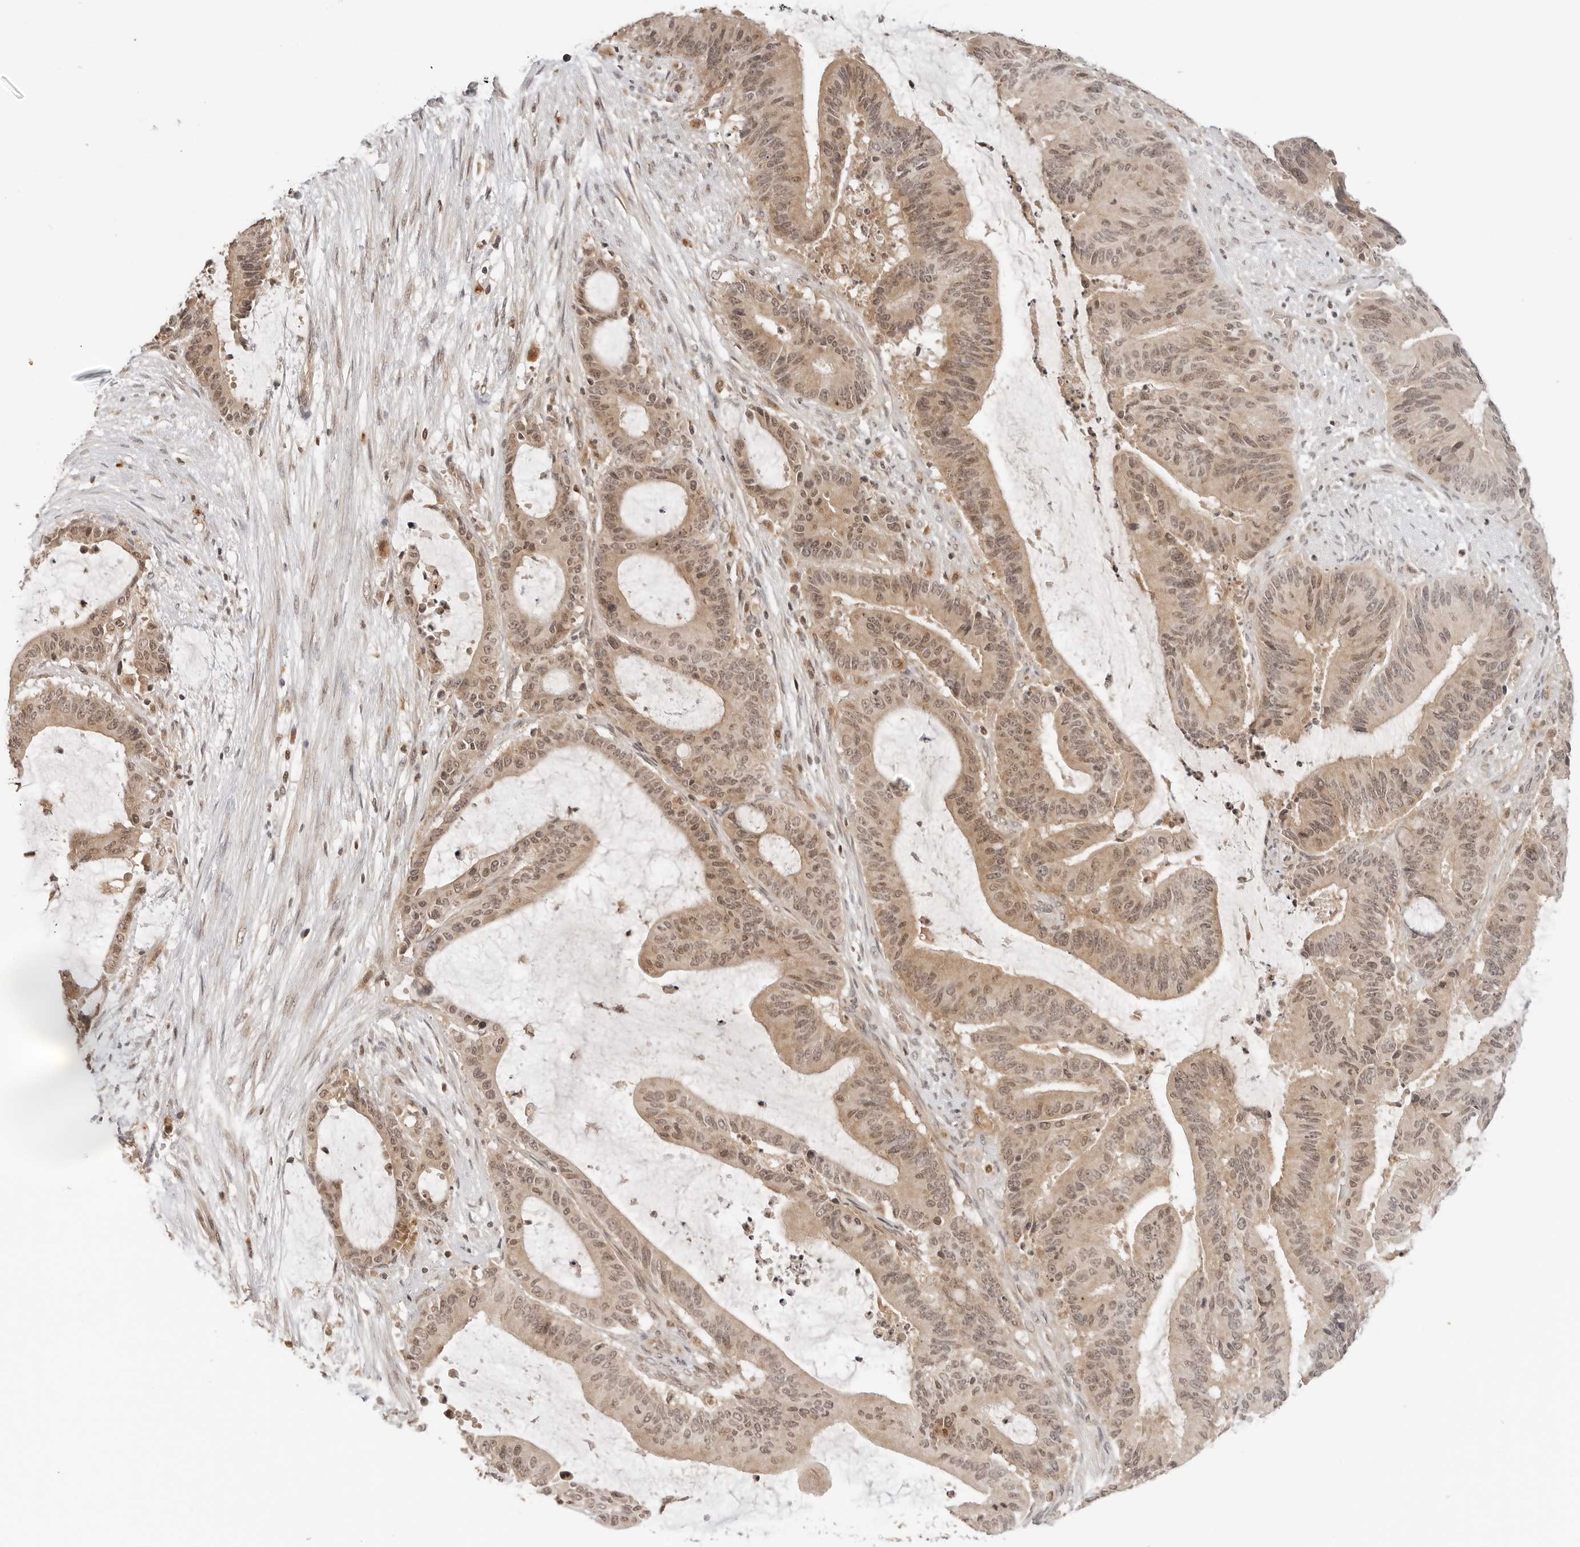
{"staining": {"intensity": "moderate", "quantity": ">75%", "location": "cytoplasmic/membranous,nuclear"}, "tissue": "liver cancer", "cell_type": "Tumor cells", "image_type": "cancer", "snomed": [{"axis": "morphology", "description": "Normal tissue, NOS"}, {"axis": "morphology", "description": "Cholangiocarcinoma"}, {"axis": "topography", "description": "Liver"}, {"axis": "topography", "description": "Peripheral nerve tissue"}], "caption": "The histopathology image shows a brown stain indicating the presence of a protein in the cytoplasmic/membranous and nuclear of tumor cells in cholangiocarcinoma (liver). The protein of interest is stained brown, and the nuclei are stained in blue (DAB IHC with brightfield microscopy, high magnification).", "gene": "GPR34", "patient": {"sex": "female", "age": 73}}